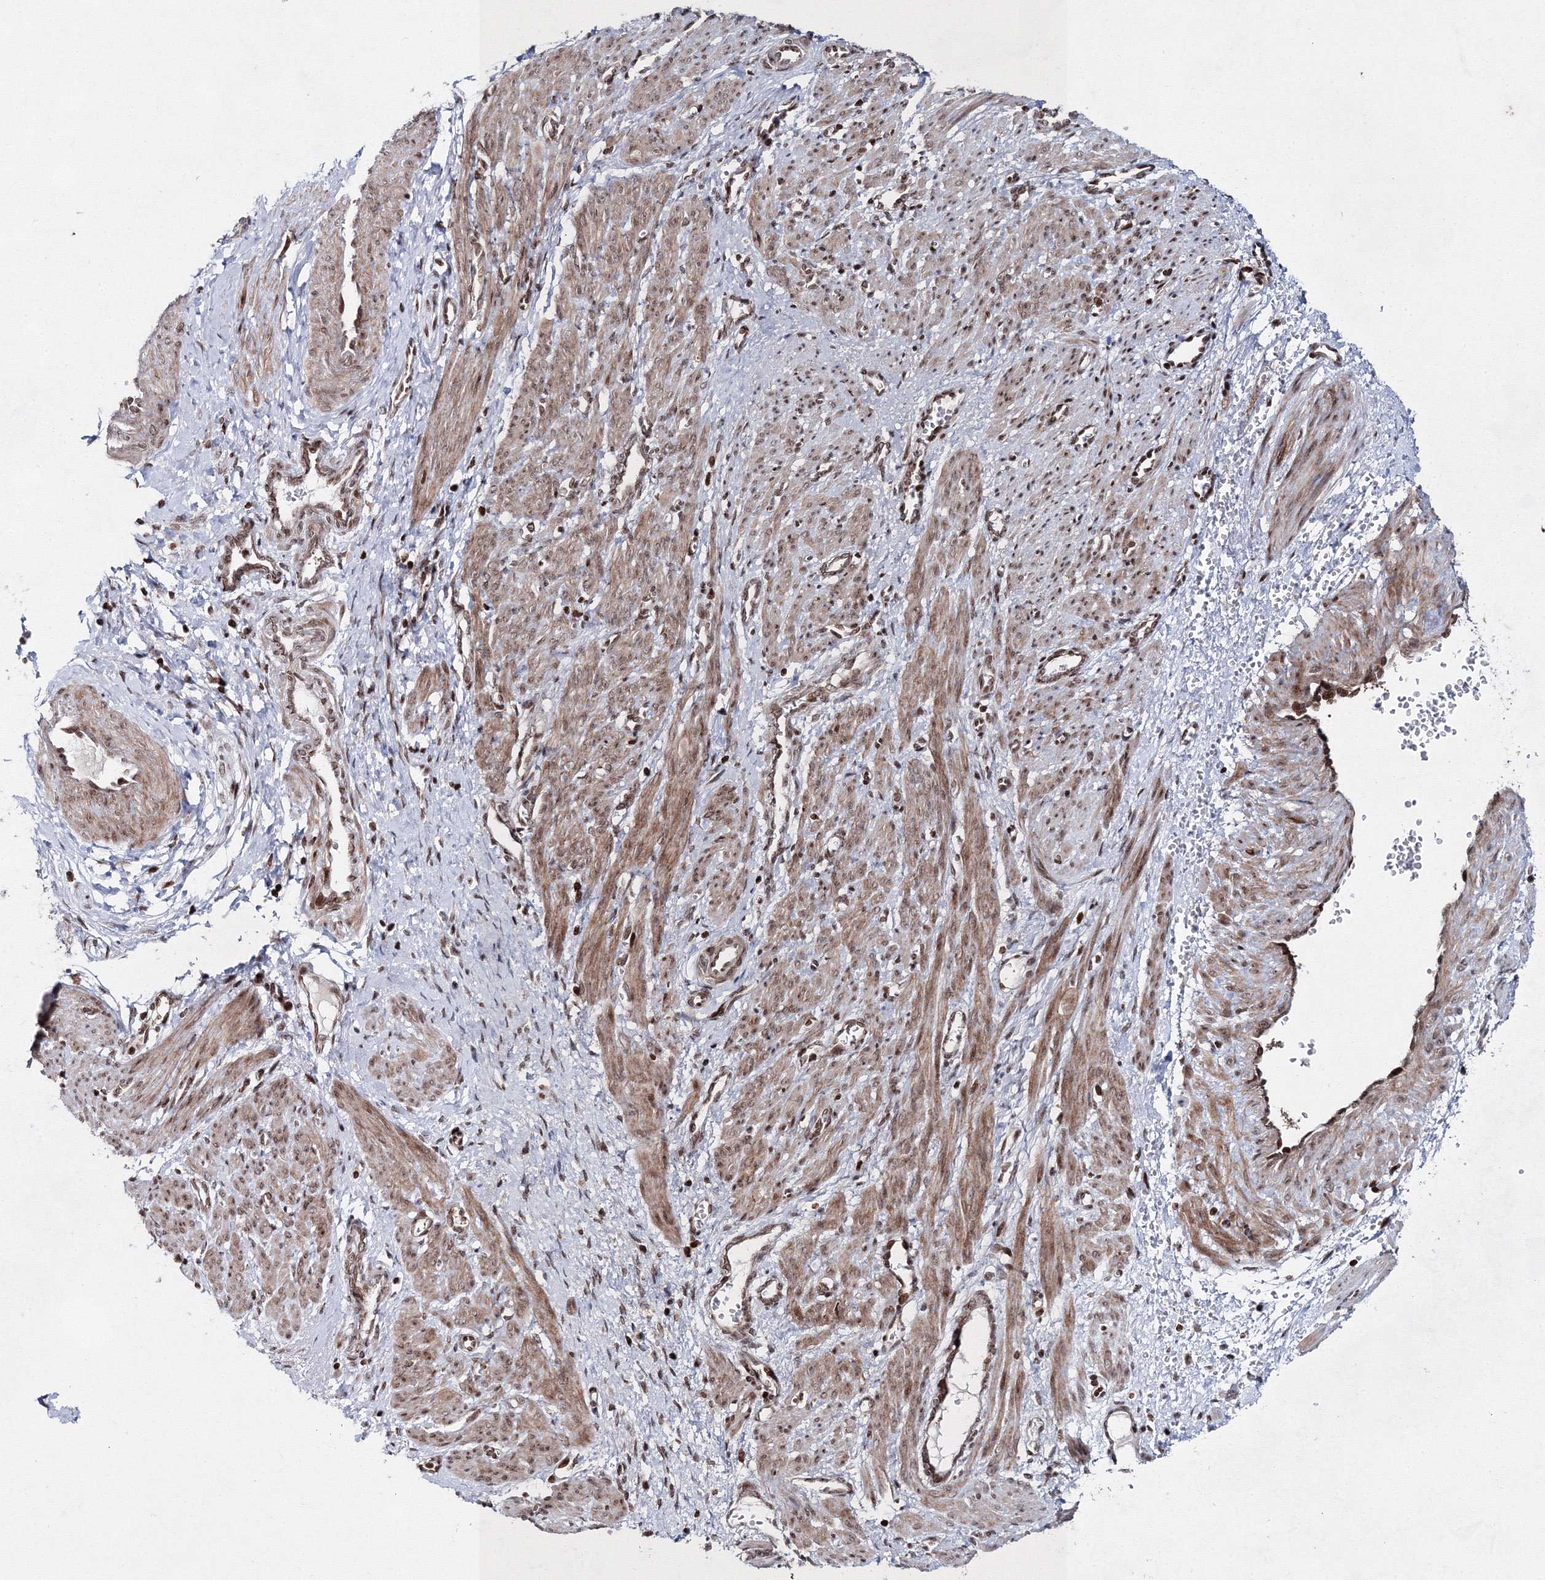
{"staining": {"intensity": "moderate", "quantity": ">75%", "location": "cytoplasmic/membranous,nuclear"}, "tissue": "smooth muscle", "cell_type": "Smooth muscle cells", "image_type": "normal", "snomed": [{"axis": "morphology", "description": "Normal tissue, NOS"}, {"axis": "topography", "description": "Endometrium"}], "caption": "The immunohistochemical stain highlights moderate cytoplasmic/membranous,nuclear staining in smooth muscle cells of normal smooth muscle.", "gene": "SMIM29", "patient": {"sex": "female", "age": 33}}